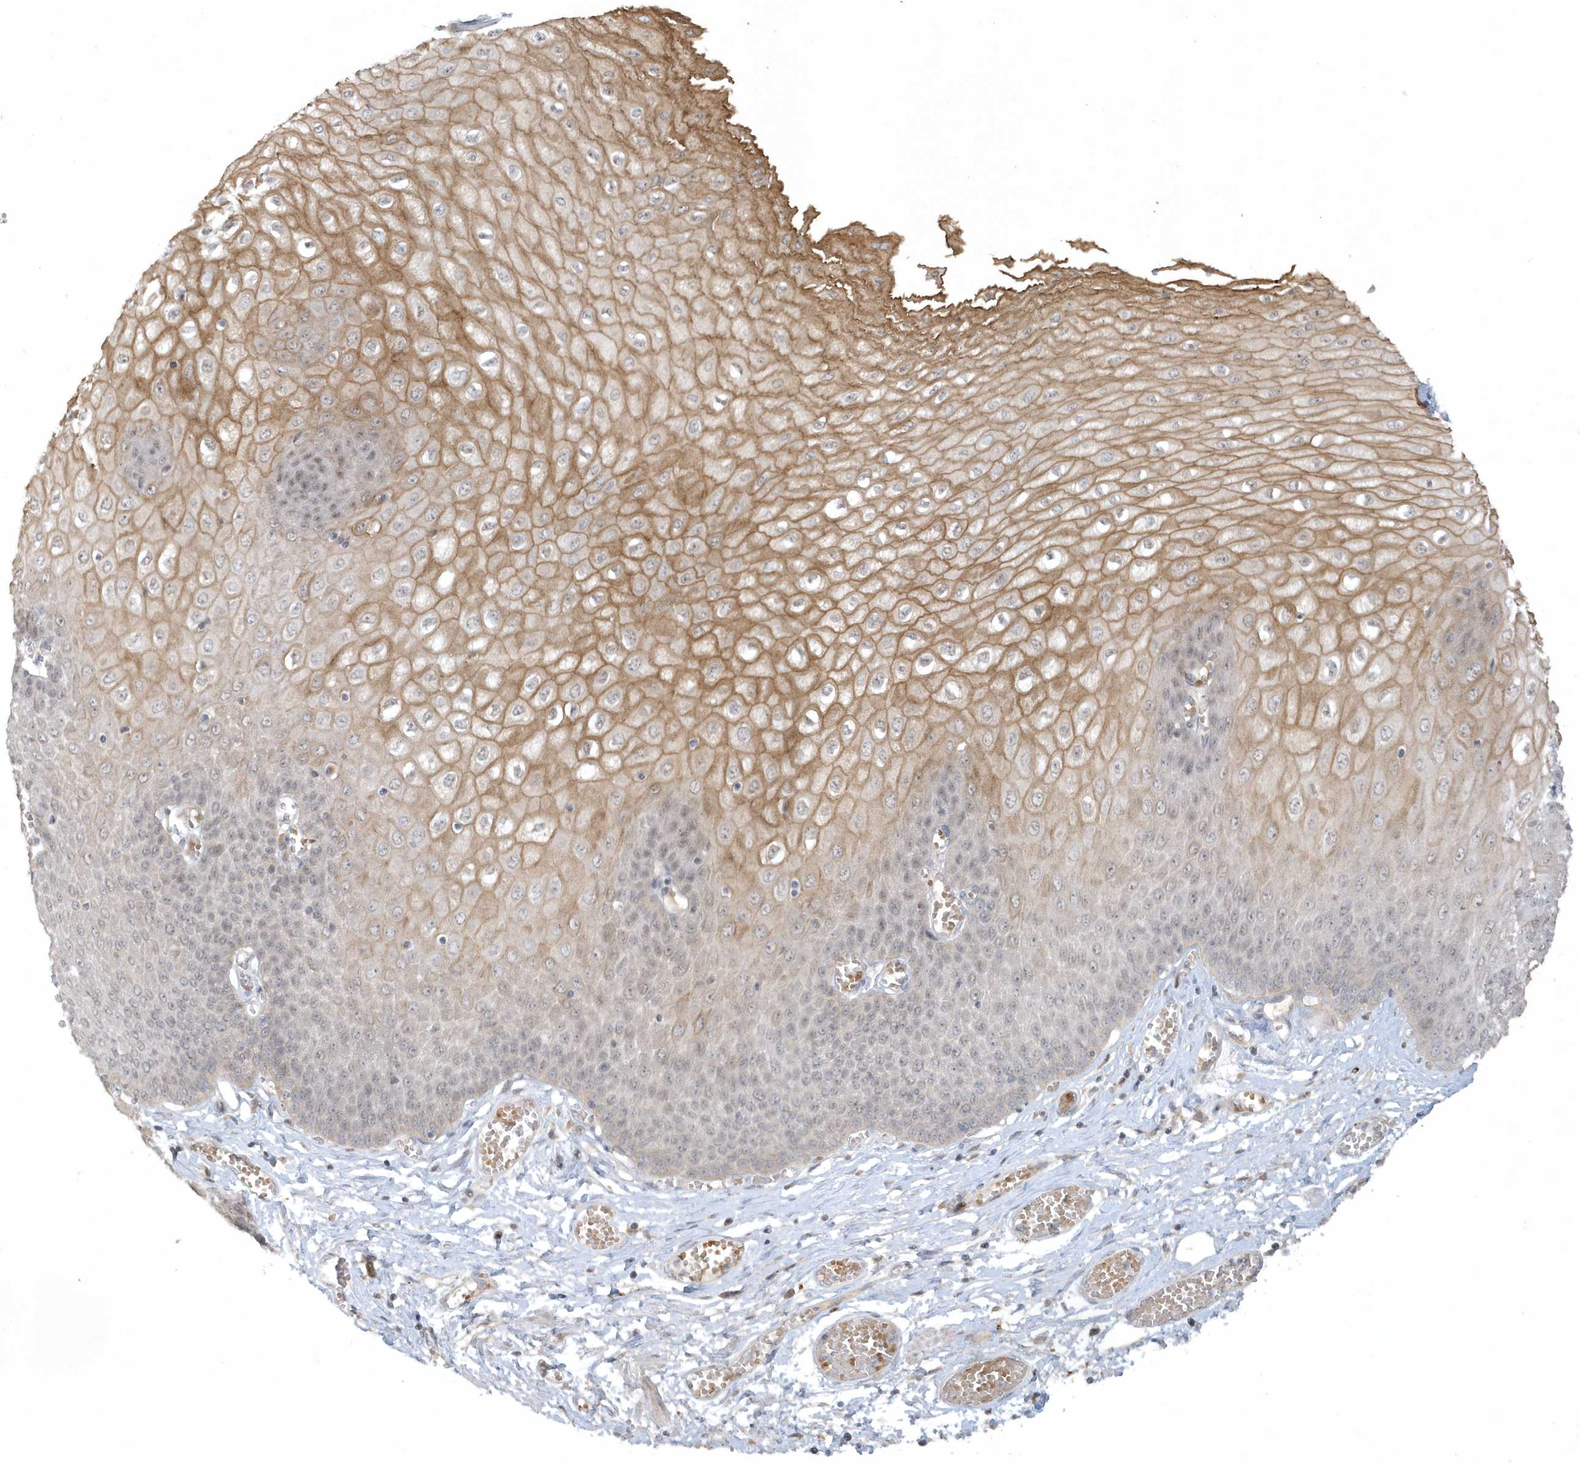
{"staining": {"intensity": "moderate", "quantity": "25%-75%", "location": "cytoplasmic/membranous"}, "tissue": "esophagus", "cell_type": "Squamous epithelial cells", "image_type": "normal", "snomed": [{"axis": "morphology", "description": "Normal tissue, NOS"}, {"axis": "topography", "description": "Esophagus"}], "caption": "Immunohistochemistry (IHC) of benign esophagus demonstrates medium levels of moderate cytoplasmic/membranous expression in about 25%-75% of squamous epithelial cells.", "gene": "THG1L", "patient": {"sex": "male", "age": 60}}